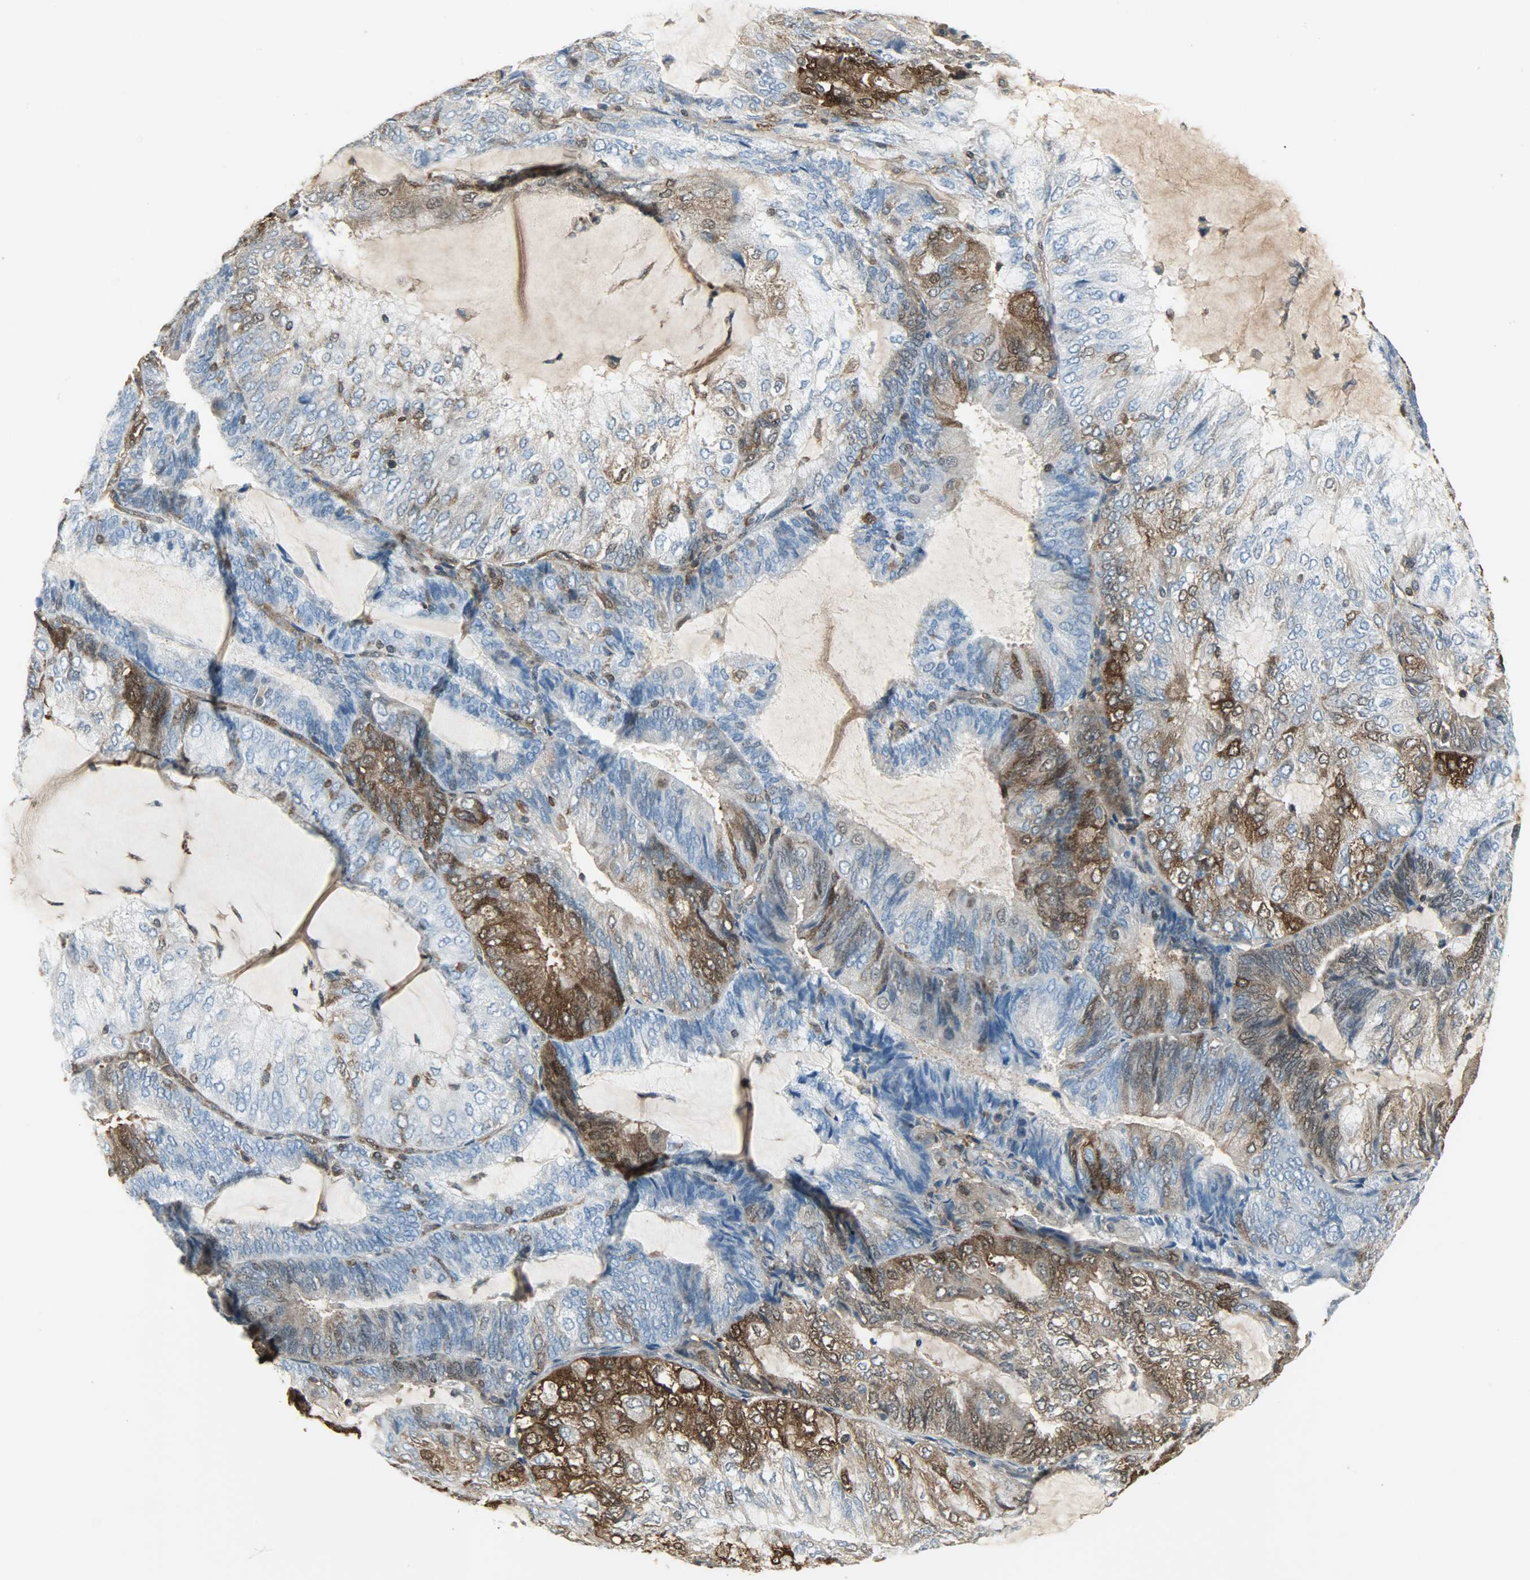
{"staining": {"intensity": "strong", "quantity": "25%-75%", "location": "cytoplasmic/membranous,nuclear"}, "tissue": "endometrial cancer", "cell_type": "Tumor cells", "image_type": "cancer", "snomed": [{"axis": "morphology", "description": "Adenocarcinoma, NOS"}, {"axis": "topography", "description": "Endometrium"}], "caption": "Tumor cells show high levels of strong cytoplasmic/membranous and nuclear staining in about 25%-75% of cells in human endometrial cancer.", "gene": "LDHB", "patient": {"sex": "female", "age": 81}}